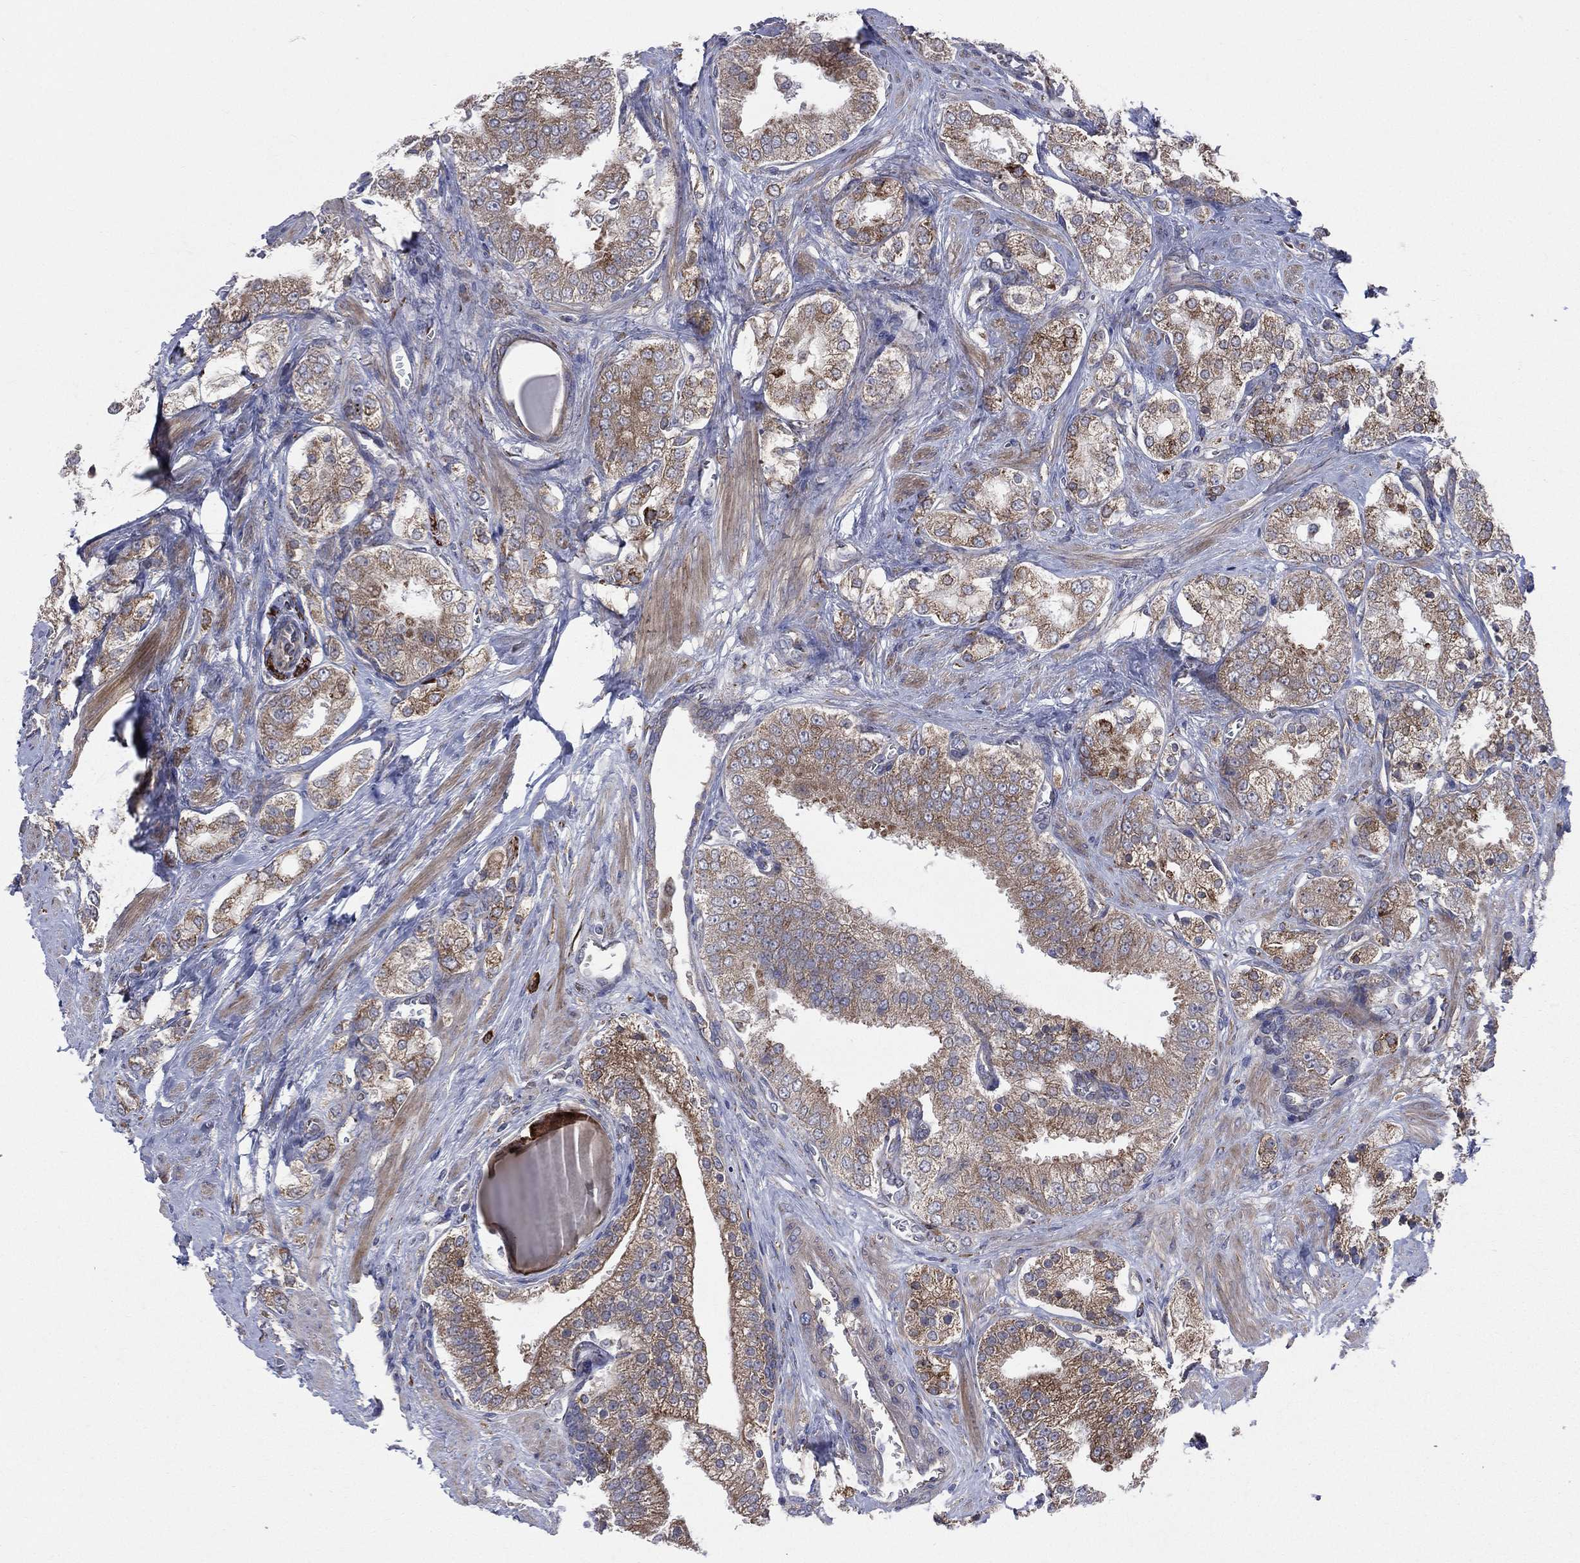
{"staining": {"intensity": "moderate", "quantity": ">75%", "location": "cytoplasmic/membranous"}, "tissue": "prostate cancer", "cell_type": "Tumor cells", "image_type": "cancer", "snomed": [{"axis": "morphology", "description": "Adenocarcinoma, NOS"}, {"axis": "topography", "description": "Prostate and seminal vesicle, NOS"}, {"axis": "topography", "description": "Prostate"}], "caption": "Protein staining demonstrates moderate cytoplasmic/membranous staining in about >75% of tumor cells in prostate adenocarcinoma.", "gene": "CCDC159", "patient": {"sex": "male", "age": 67}}